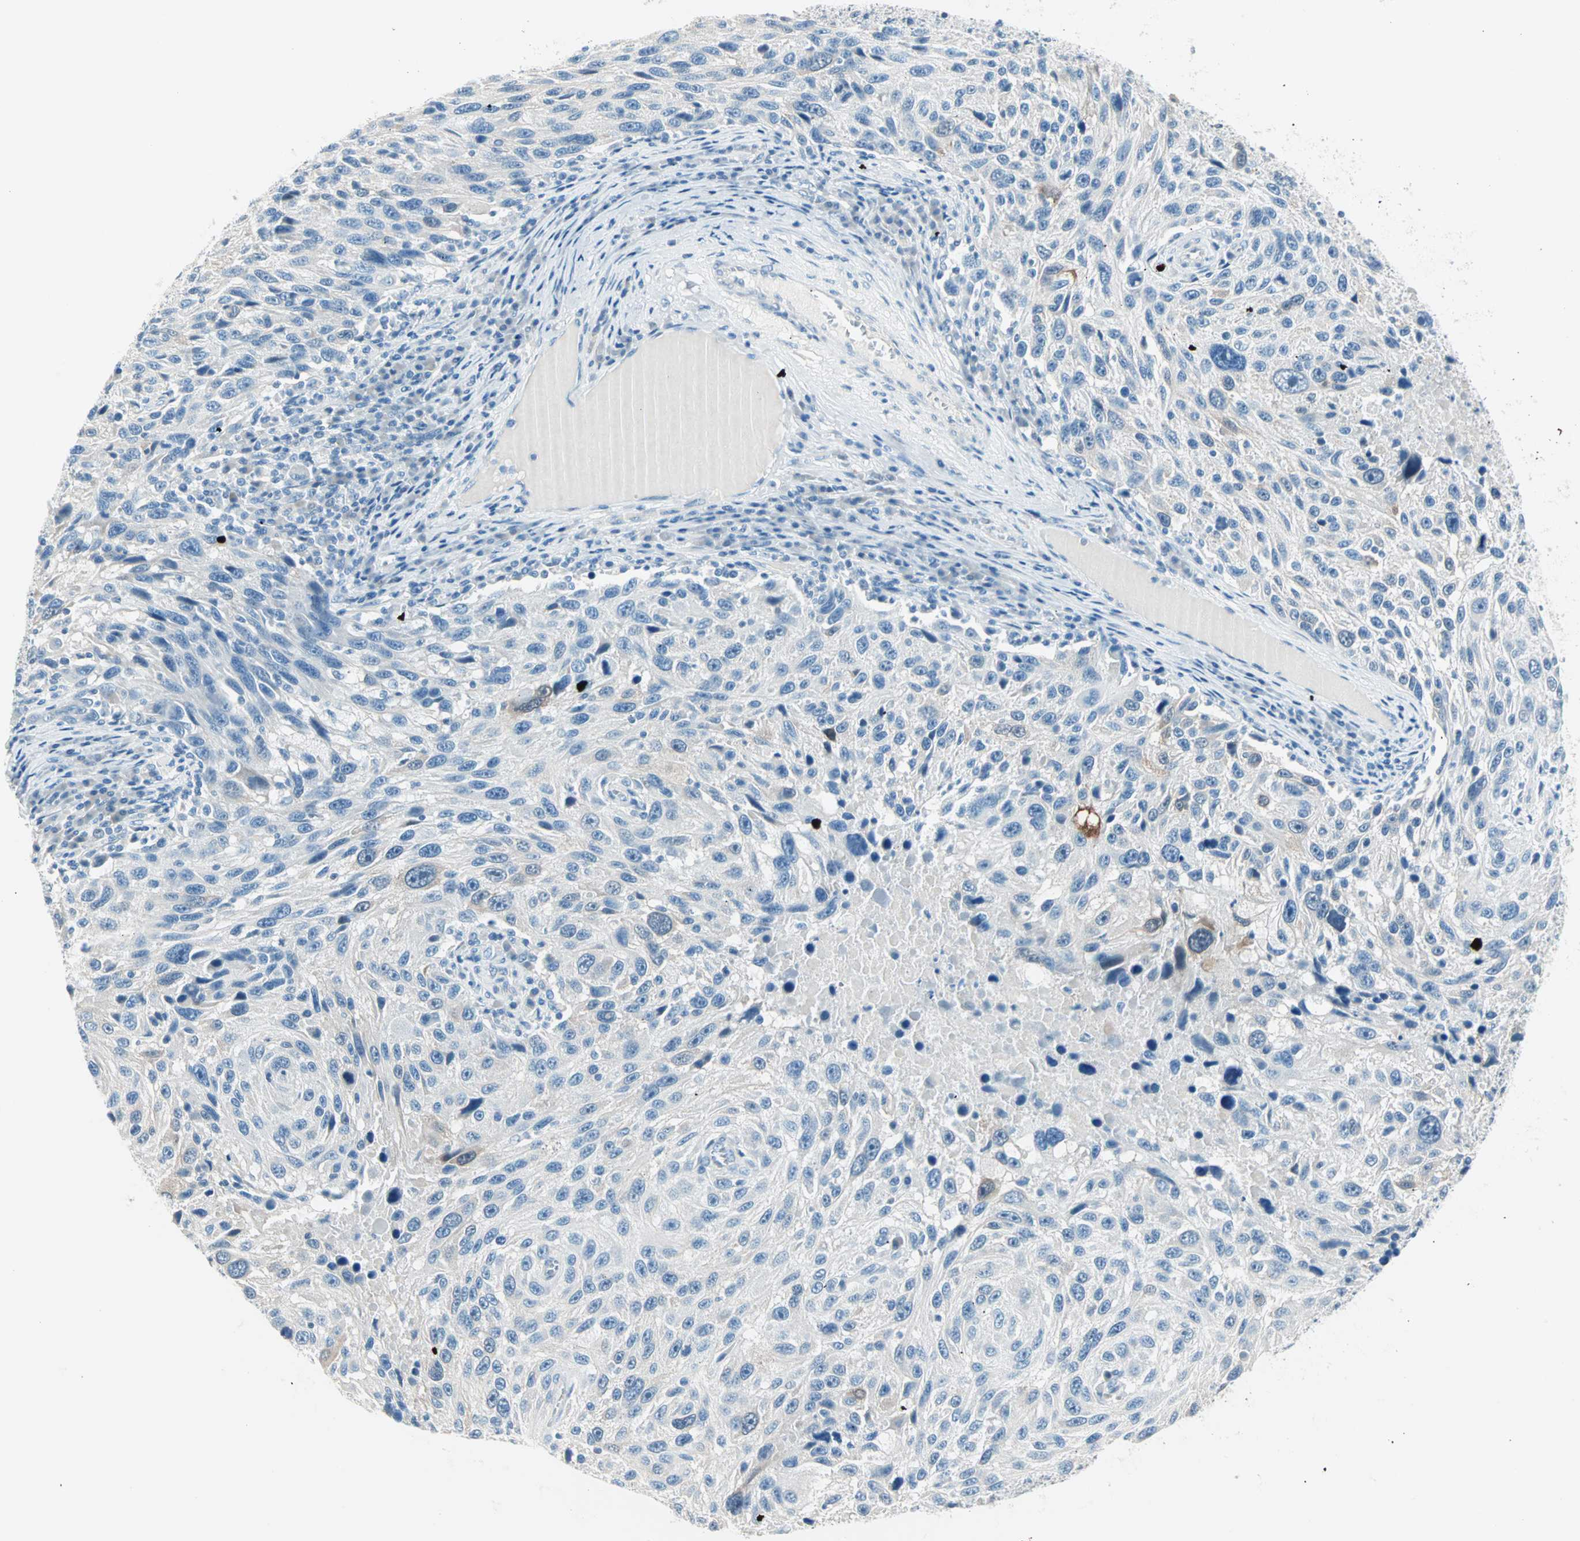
{"staining": {"intensity": "negative", "quantity": "none", "location": "none"}, "tissue": "melanoma", "cell_type": "Tumor cells", "image_type": "cancer", "snomed": [{"axis": "morphology", "description": "Malignant melanoma, NOS"}, {"axis": "topography", "description": "Skin"}], "caption": "Immunohistochemistry image of neoplastic tissue: malignant melanoma stained with DAB (3,3'-diaminobenzidine) reveals no significant protein positivity in tumor cells.", "gene": "SULT1C2", "patient": {"sex": "male", "age": 53}}